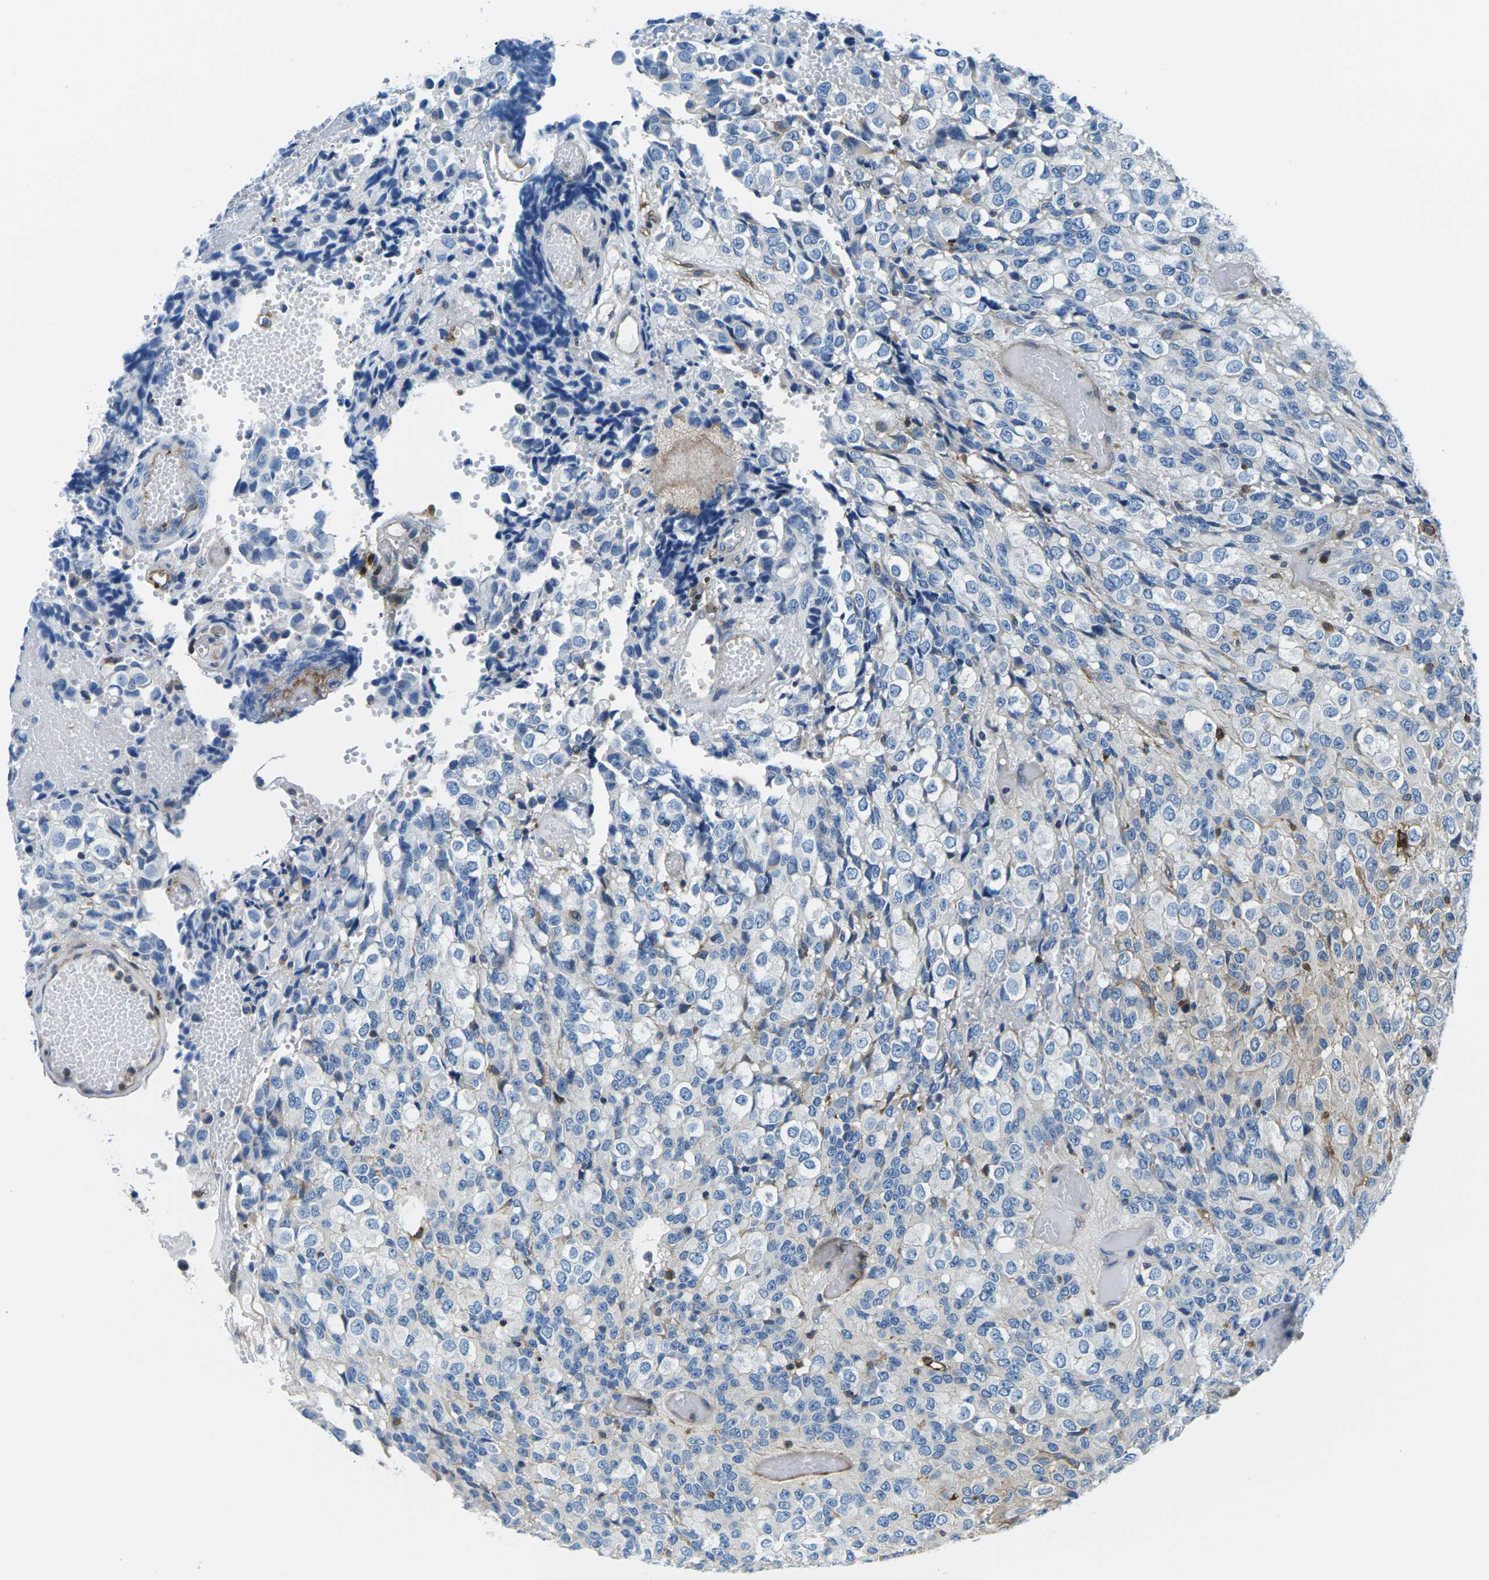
{"staining": {"intensity": "negative", "quantity": "none", "location": "none"}, "tissue": "glioma", "cell_type": "Tumor cells", "image_type": "cancer", "snomed": [{"axis": "morphology", "description": "Glioma, malignant, High grade"}, {"axis": "topography", "description": "Brain"}], "caption": "Image shows no significant protein positivity in tumor cells of glioma.", "gene": "SOCS4", "patient": {"sex": "male", "age": 32}}